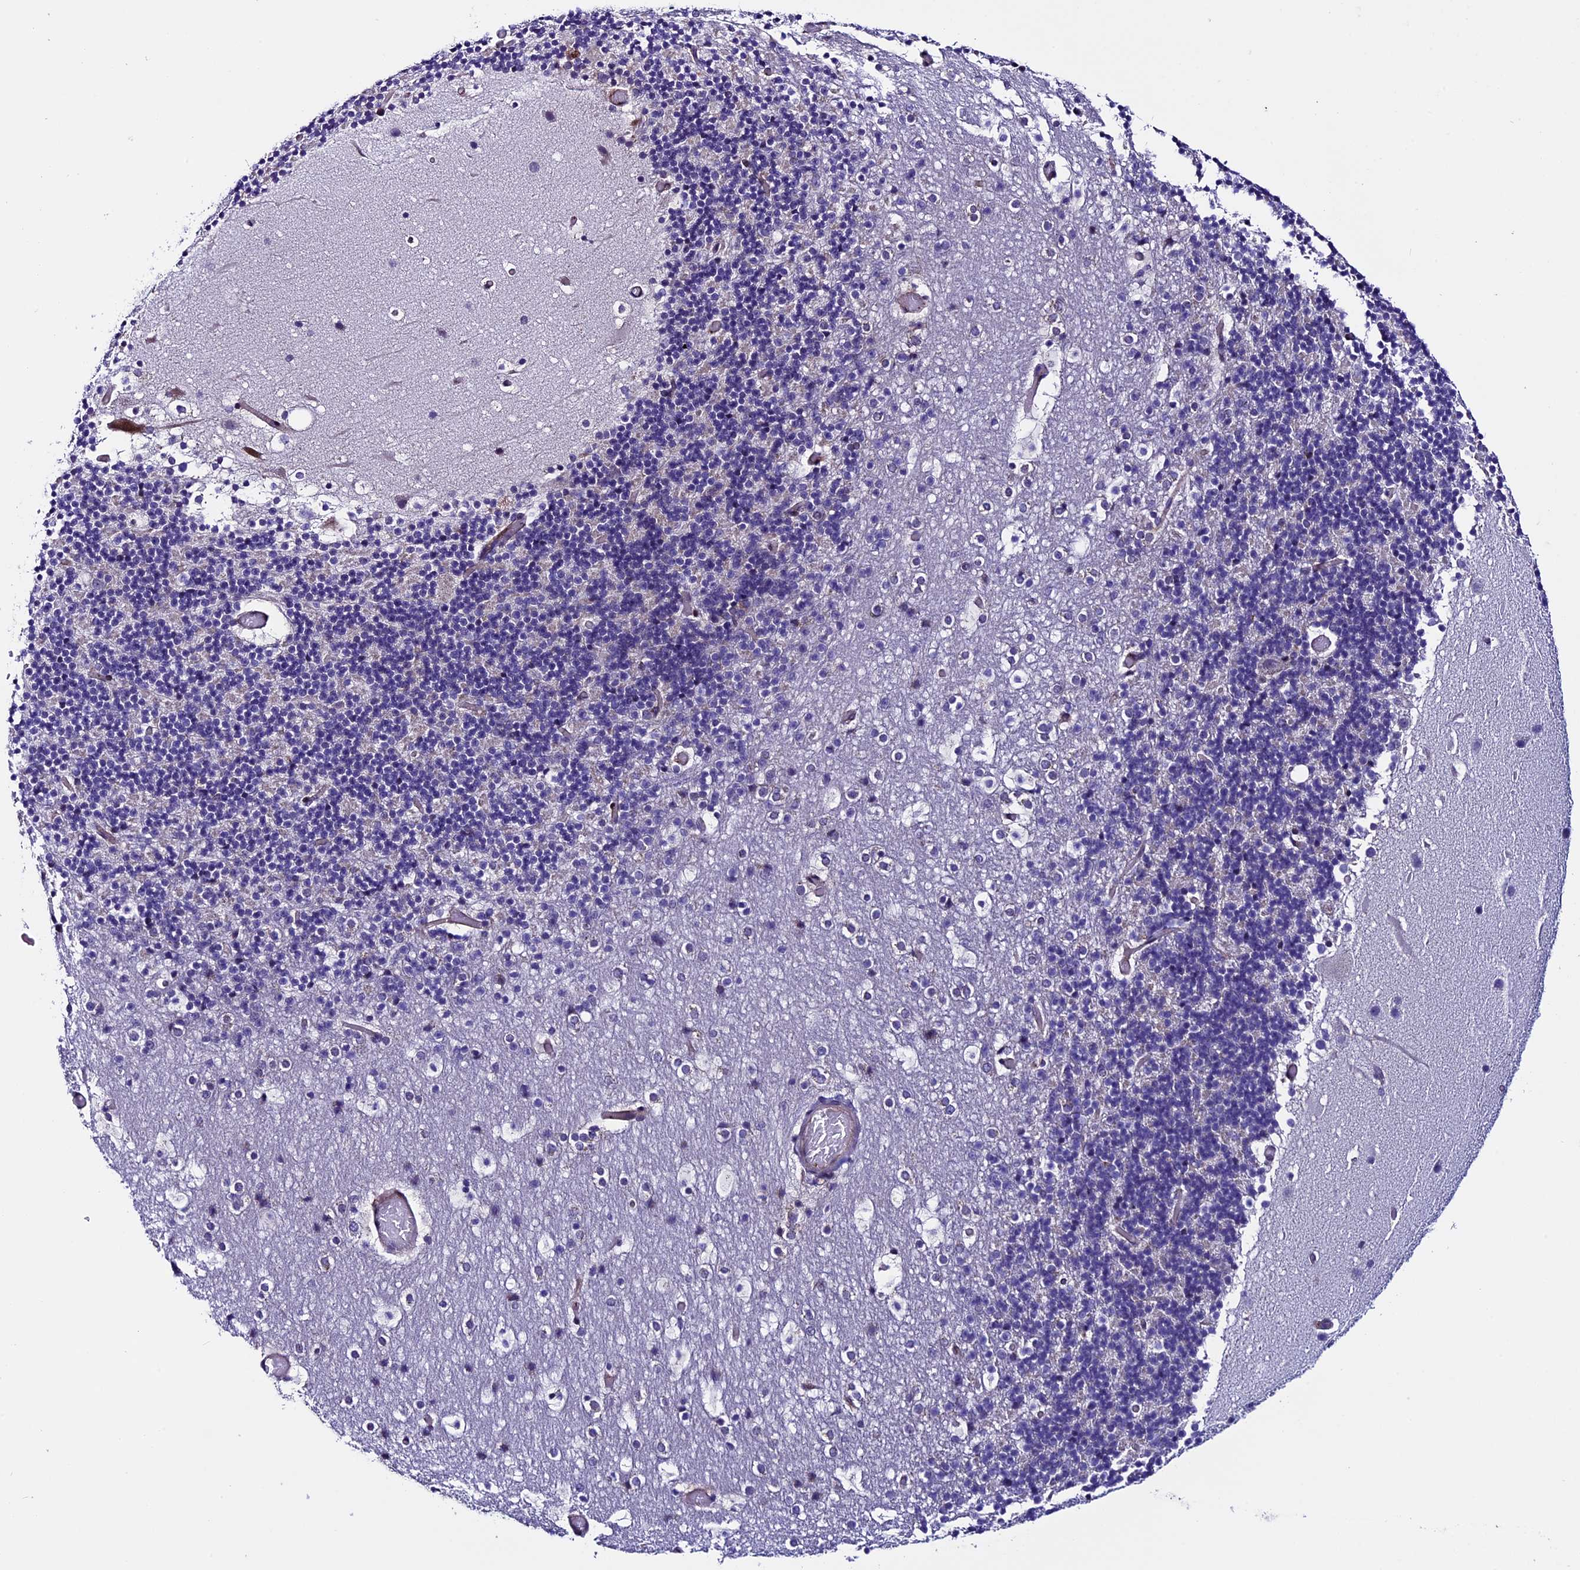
{"staining": {"intensity": "negative", "quantity": "none", "location": "none"}, "tissue": "cerebellum", "cell_type": "Cells in granular layer", "image_type": "normal", "snomed": [{"axis": "morphology", "description": "Normal tissue, NOS"}, {"axis": "topography", "description": "Cerebellum"}], "caption": "This is a photomicrograph of immunohistochemistry staining of normal cerebellum, which shows no positivity in cells in granular layer. (Stains: DAB immunohistochemistry with hematoxylin counter stain, Microscopy: brightfield microscopy at high magnification).", "gene": "TMEM171", "patient": {"sex": "male", "age": 57}}